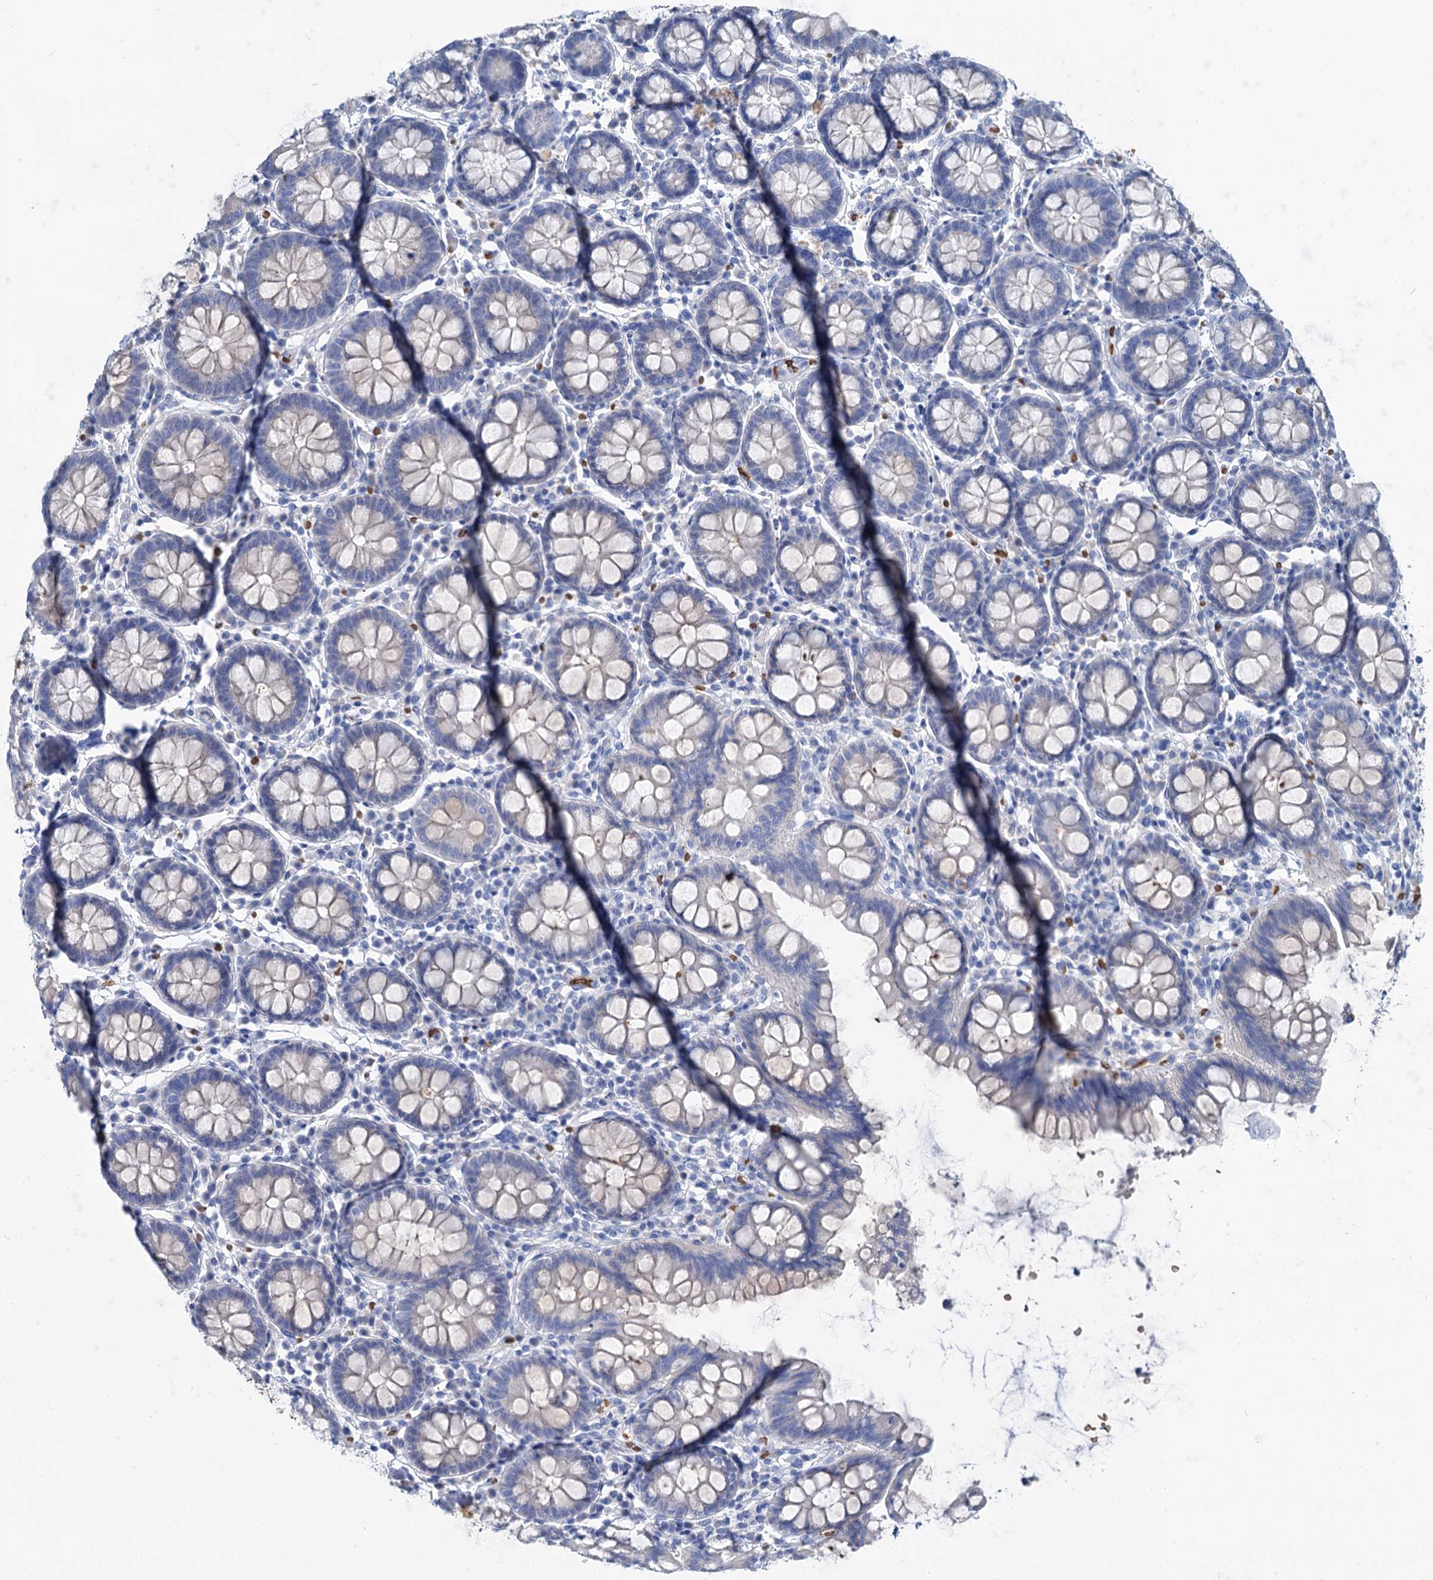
{"staining": {"intensity": "negative", "quantity": "none", "location": "none"}, "tissue": "colon", "cell_type": "Endothelial cells", "image_type": "normal", "snomed": [{"axis": "morphology", "description": "Normal tissue, NOS"}, {"axis": "topography", "description": "Colon"}], "caption": "IHC histopathology image of normal colon stained for a protein (brown), which exhibits no positivity in endothelial cells. The staining was performed using DAB to visualize the protein expression in brown, while the nuclei were stained in blue with hematoxylin (Magnification: 20x).", "gene": "RPUSD3", "patient": {"sex": "female", "age": 79}}